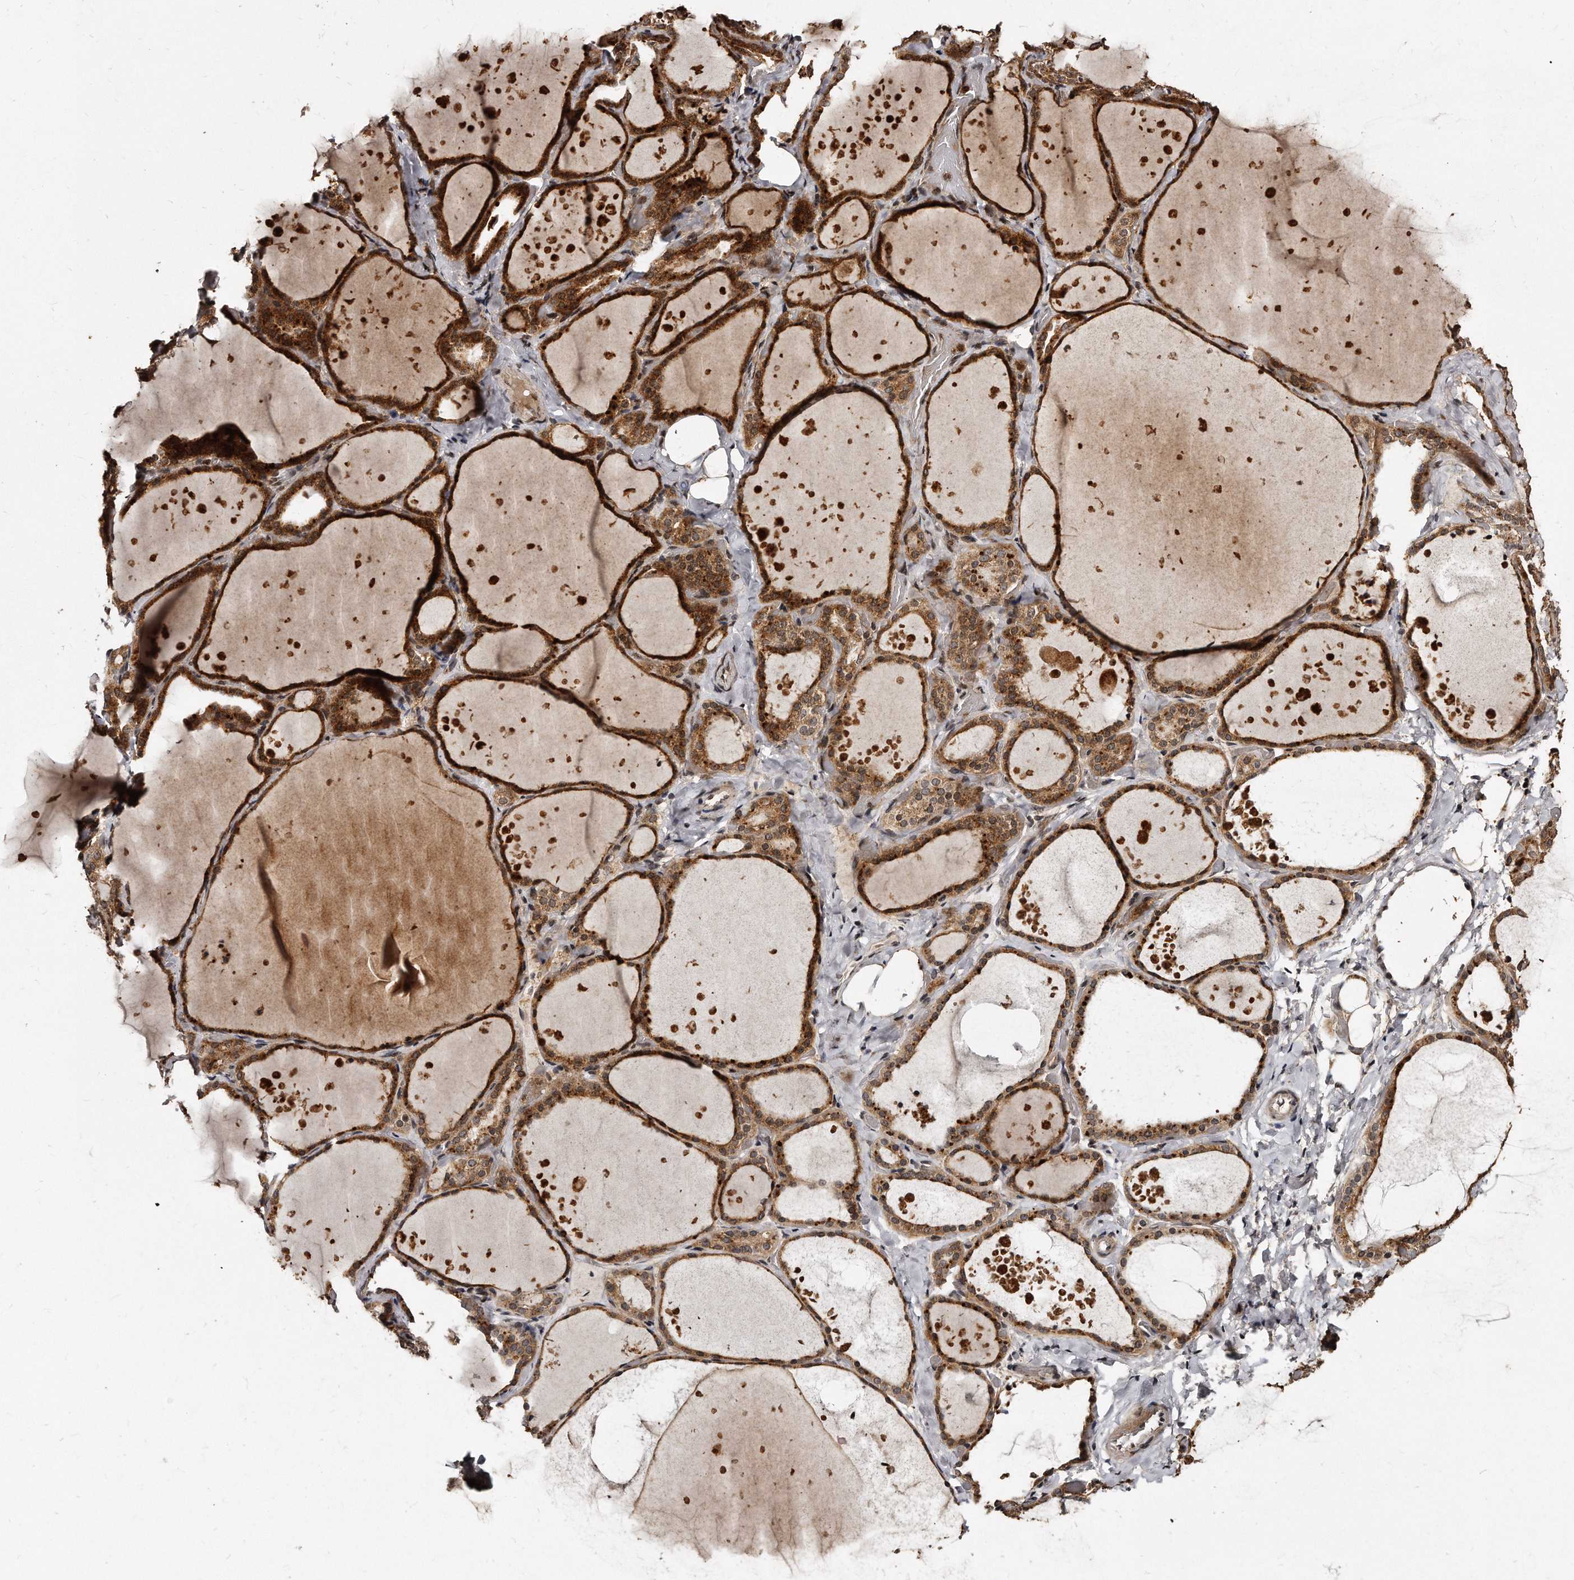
{"staining": {"intensity": "strong", "quantity": "25%-75%", "location": "cytoplasmic/membranous"}, "tissue": "thyroid gland", "cell_type": "Glandular cells", "image_type": "normal", "snomed": [{"axis": "morphology", "description": "Normal tissue, NOS"}, {"axis": "topography", "description": "Thyroid gland"}], "caption": "Immunohistochemistry (IHC) staining of benign thyroid gland, which exhibits high levels of strong cytoplasmic/membranous staining in about 25%-75% of glandular cells indicating strong cytoplasmic/membranous protein expression. The staining was performed using DAB (3,3'-diaminobenzidine) (brown) for protein detection and nuclei were counterstained in hematoxylin (blue).", "gene": "TSHR", "patient": {"sex": "female", "age": 44}}